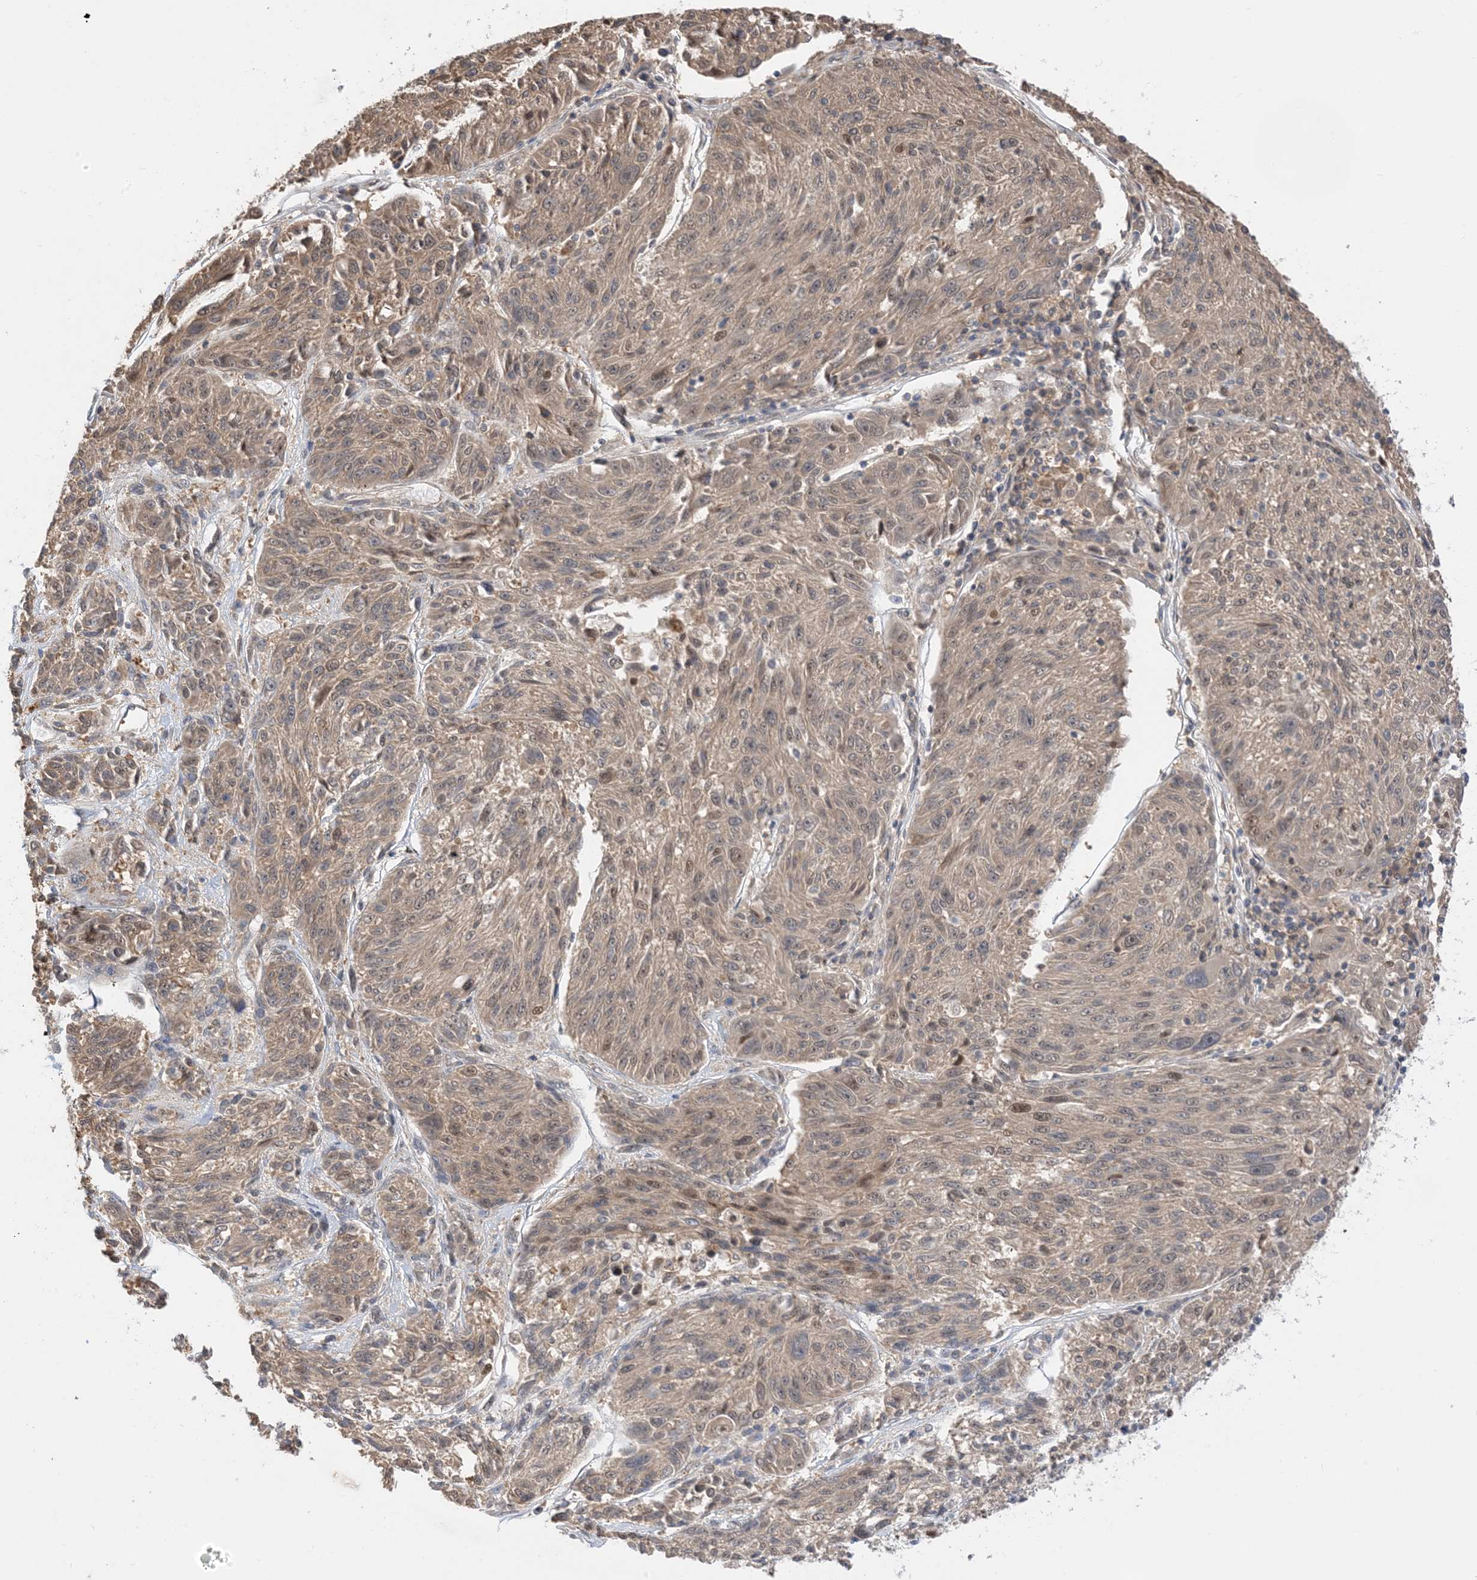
{"staining": {"intensity": "moderate", "quantity": ">75%", "location": "cytoplasmic/membranous,nuclear"}, "tissue": "melanoma", "cell_type": "Tumor cells", "image_type": "cancer", "snomed": [{"axis": "morphology", "description": "Malignant melanoma, NOS"}, {"axis": "topography", "description": "Skin"}], "caption": "Approximately >75% of tumor cells in human malignant melanoma display moderate cytoplasmic/membranous and nuclear protein positivity as visualized by brown immunohistochemical staining.", "gene": "WDR26", "patient": {"sex": "male", "age": 53}}